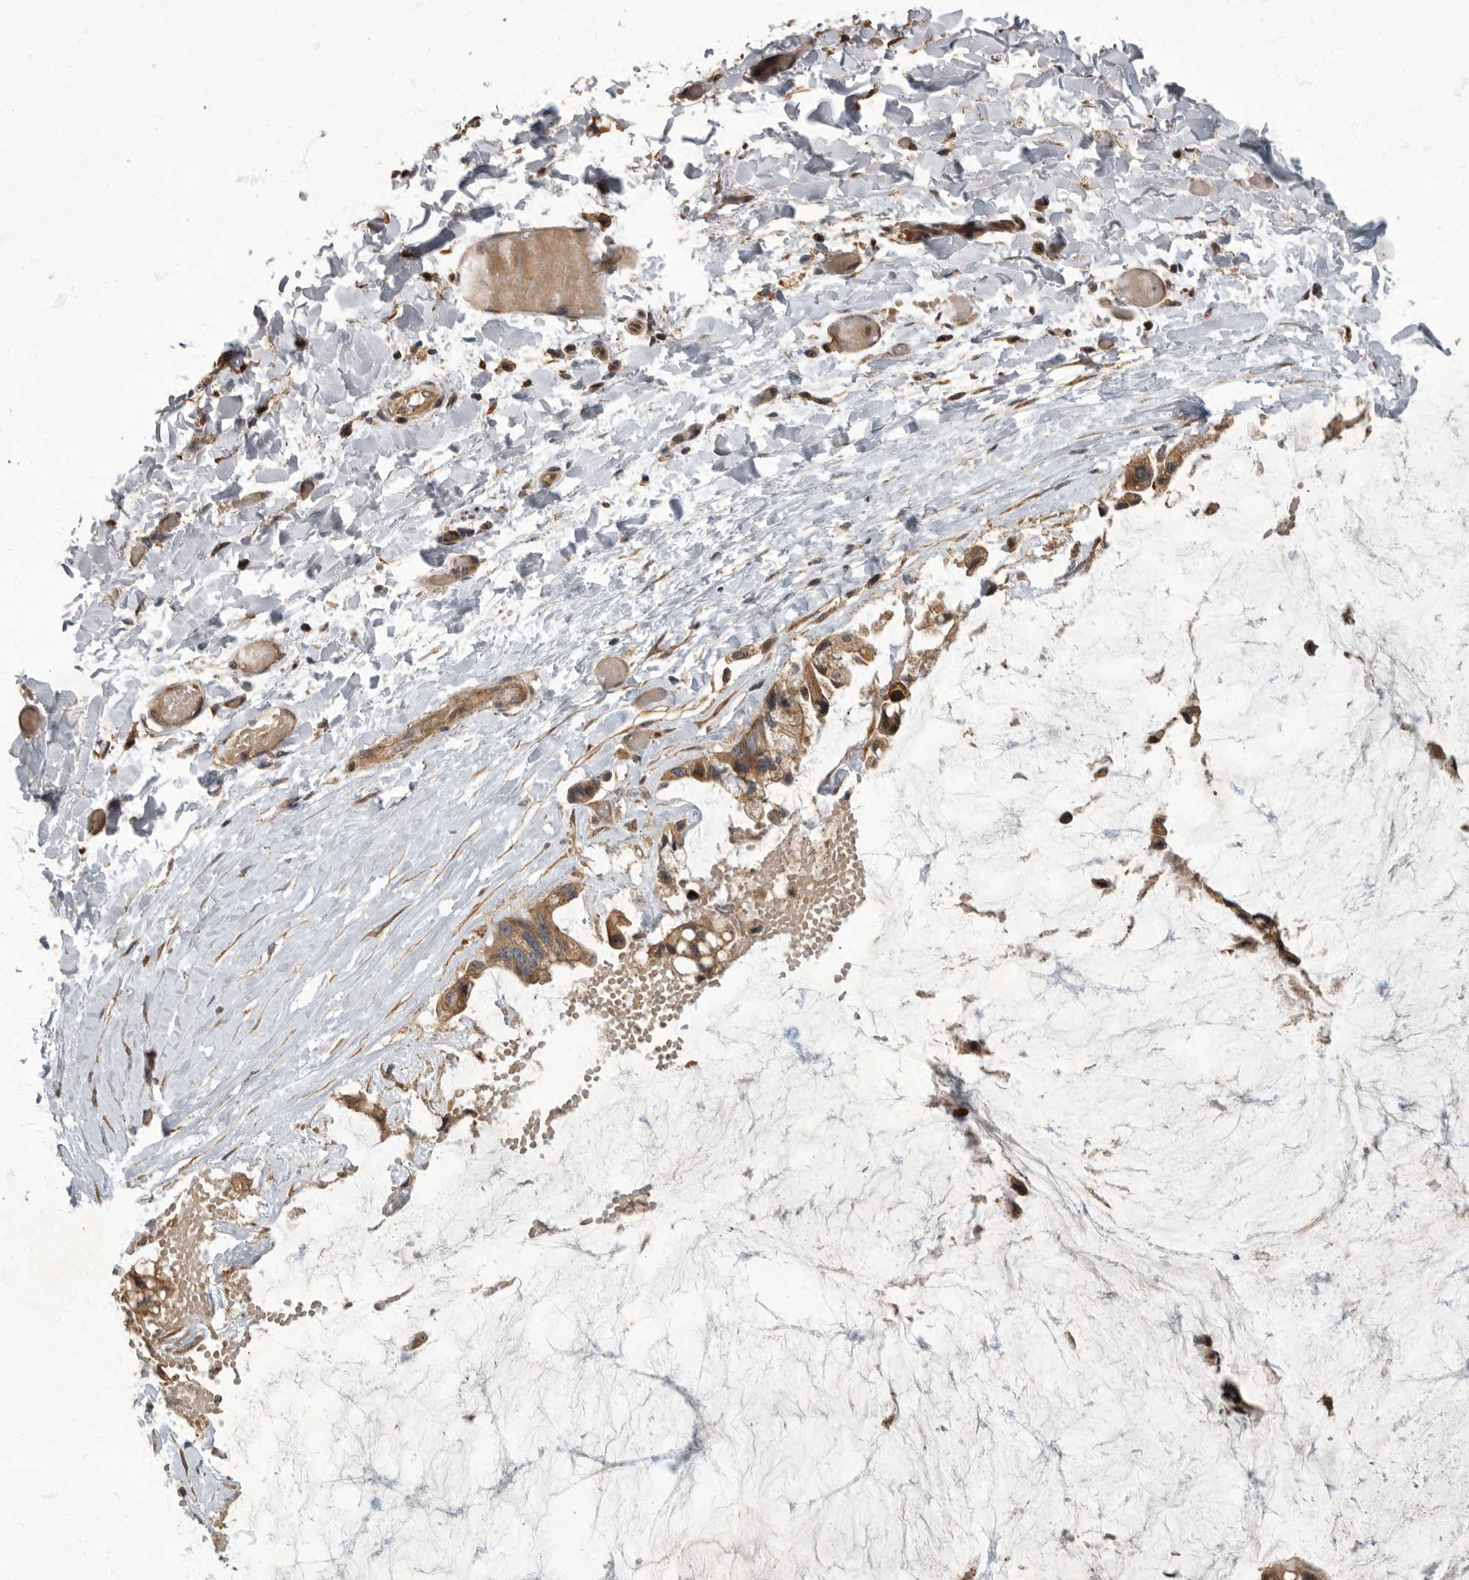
{"staining": {"intensity": "moderate", "quantity": ">75%", "location": "cytoplasmic/membranous"}, "tissue": "ovarian cancer", "cell_type": "Tumor cells", "image_type": "cancer", "snomed": [{"axis": "morphology", "description": "Cystadenocarcinoma, mucinous, NOS"}, {"axis": "topography", "description": "Ovary"}], "caption": "This histopathology image displays immunohistochemistry staining of human ovarian mucinous cystadenocarcinoma, with medium moderate cytoplasmic/membranous expression in about >75% of tumor cells.", "gene": "IQCK", "patient": {"sex": "female", "age": 39}}